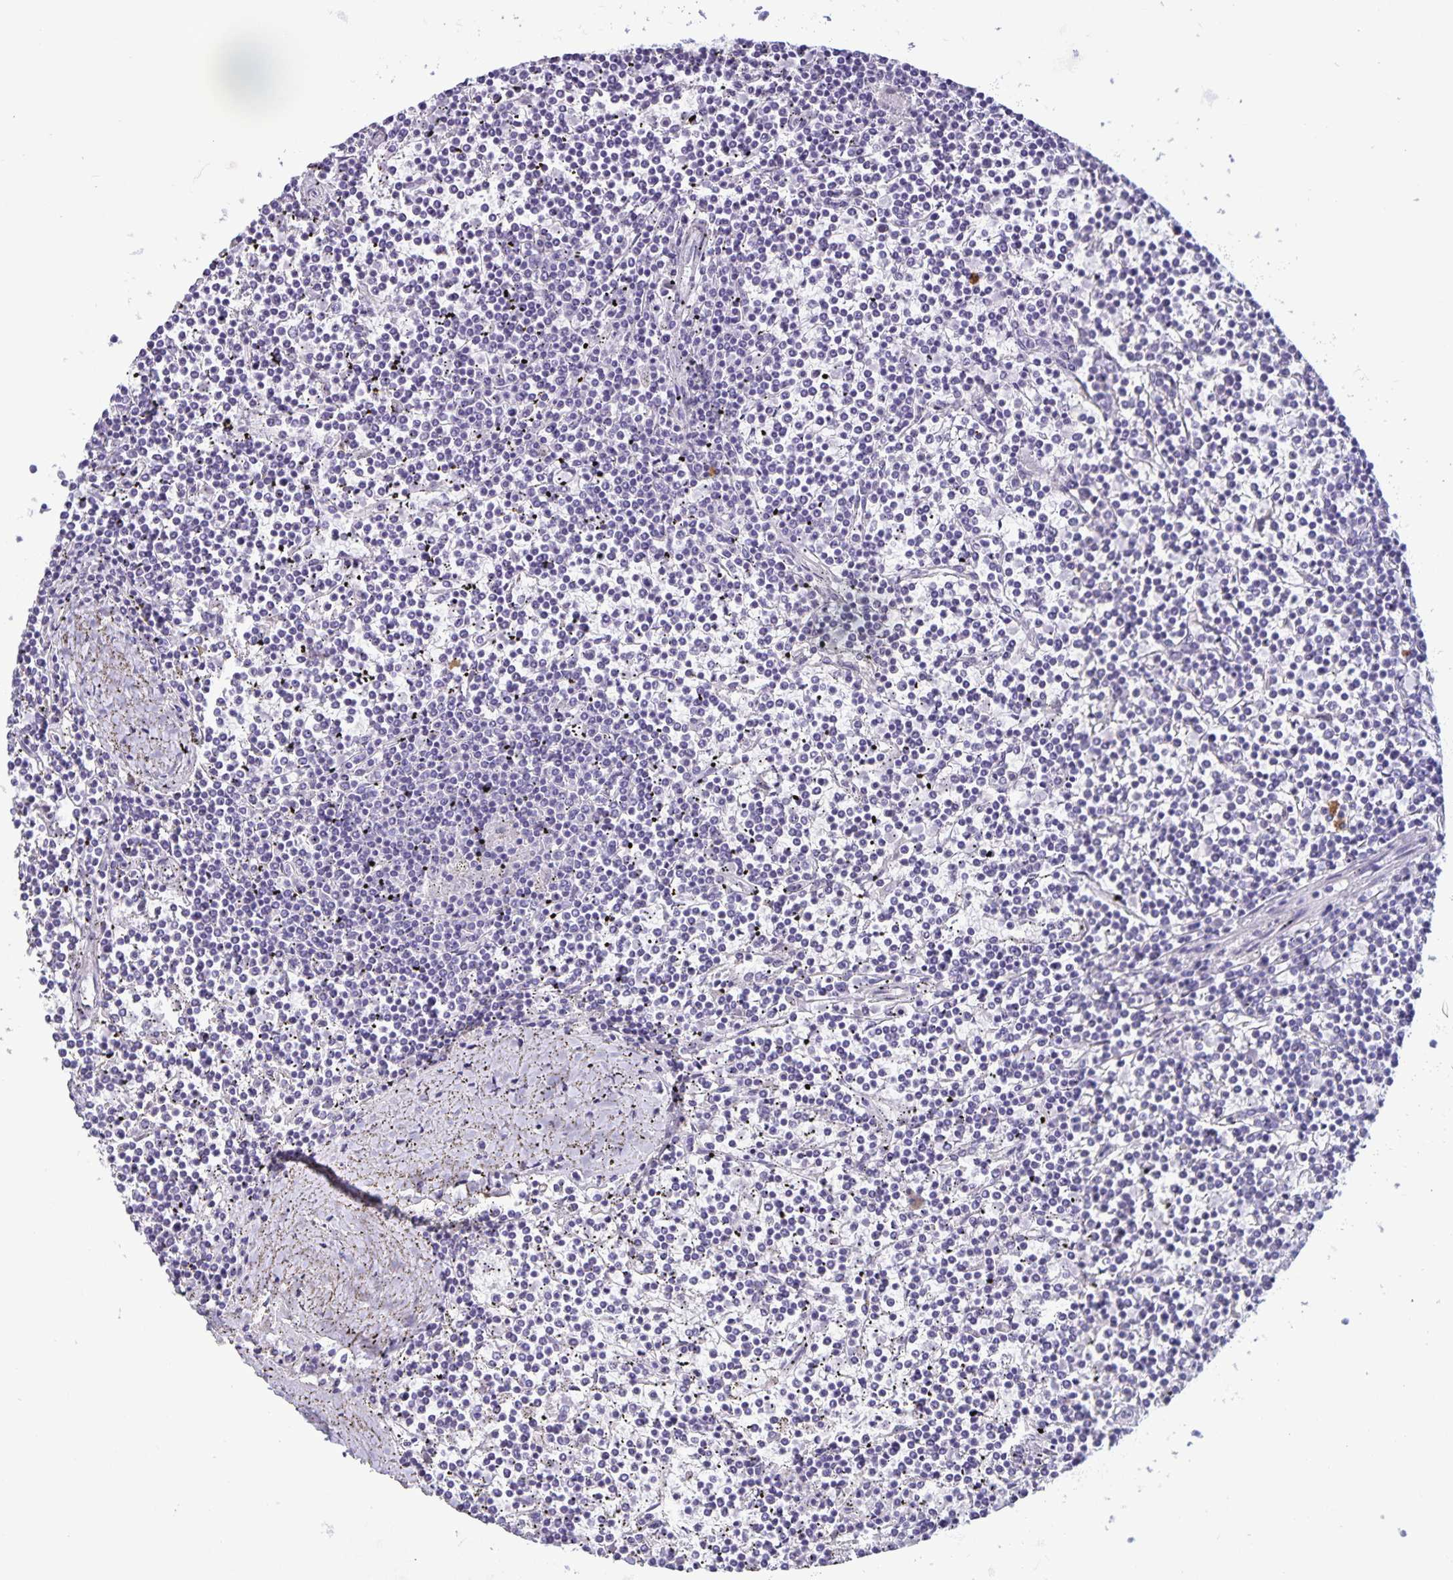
{"staining": {"intensity": "negative", "quantity": "none", "location": "none"}, "tissue": "lymphoma", "cell_type": "Tumor cells", "image_type": "cancer", "snomed": [{"axis": "morphology", "description": "Malignant lymphoma, non-Hodgkin's type, Low grade"}, {"axis": "topography", "description": "Spleen"}], "caption": "Immunohistochemical staining of human low-grade malignant lymphoma, non-Hodgkin's type reveals no significant positivity in tumor cells.", "gene": "IBTK", "patient": {"sex": "female", "age": 19}}